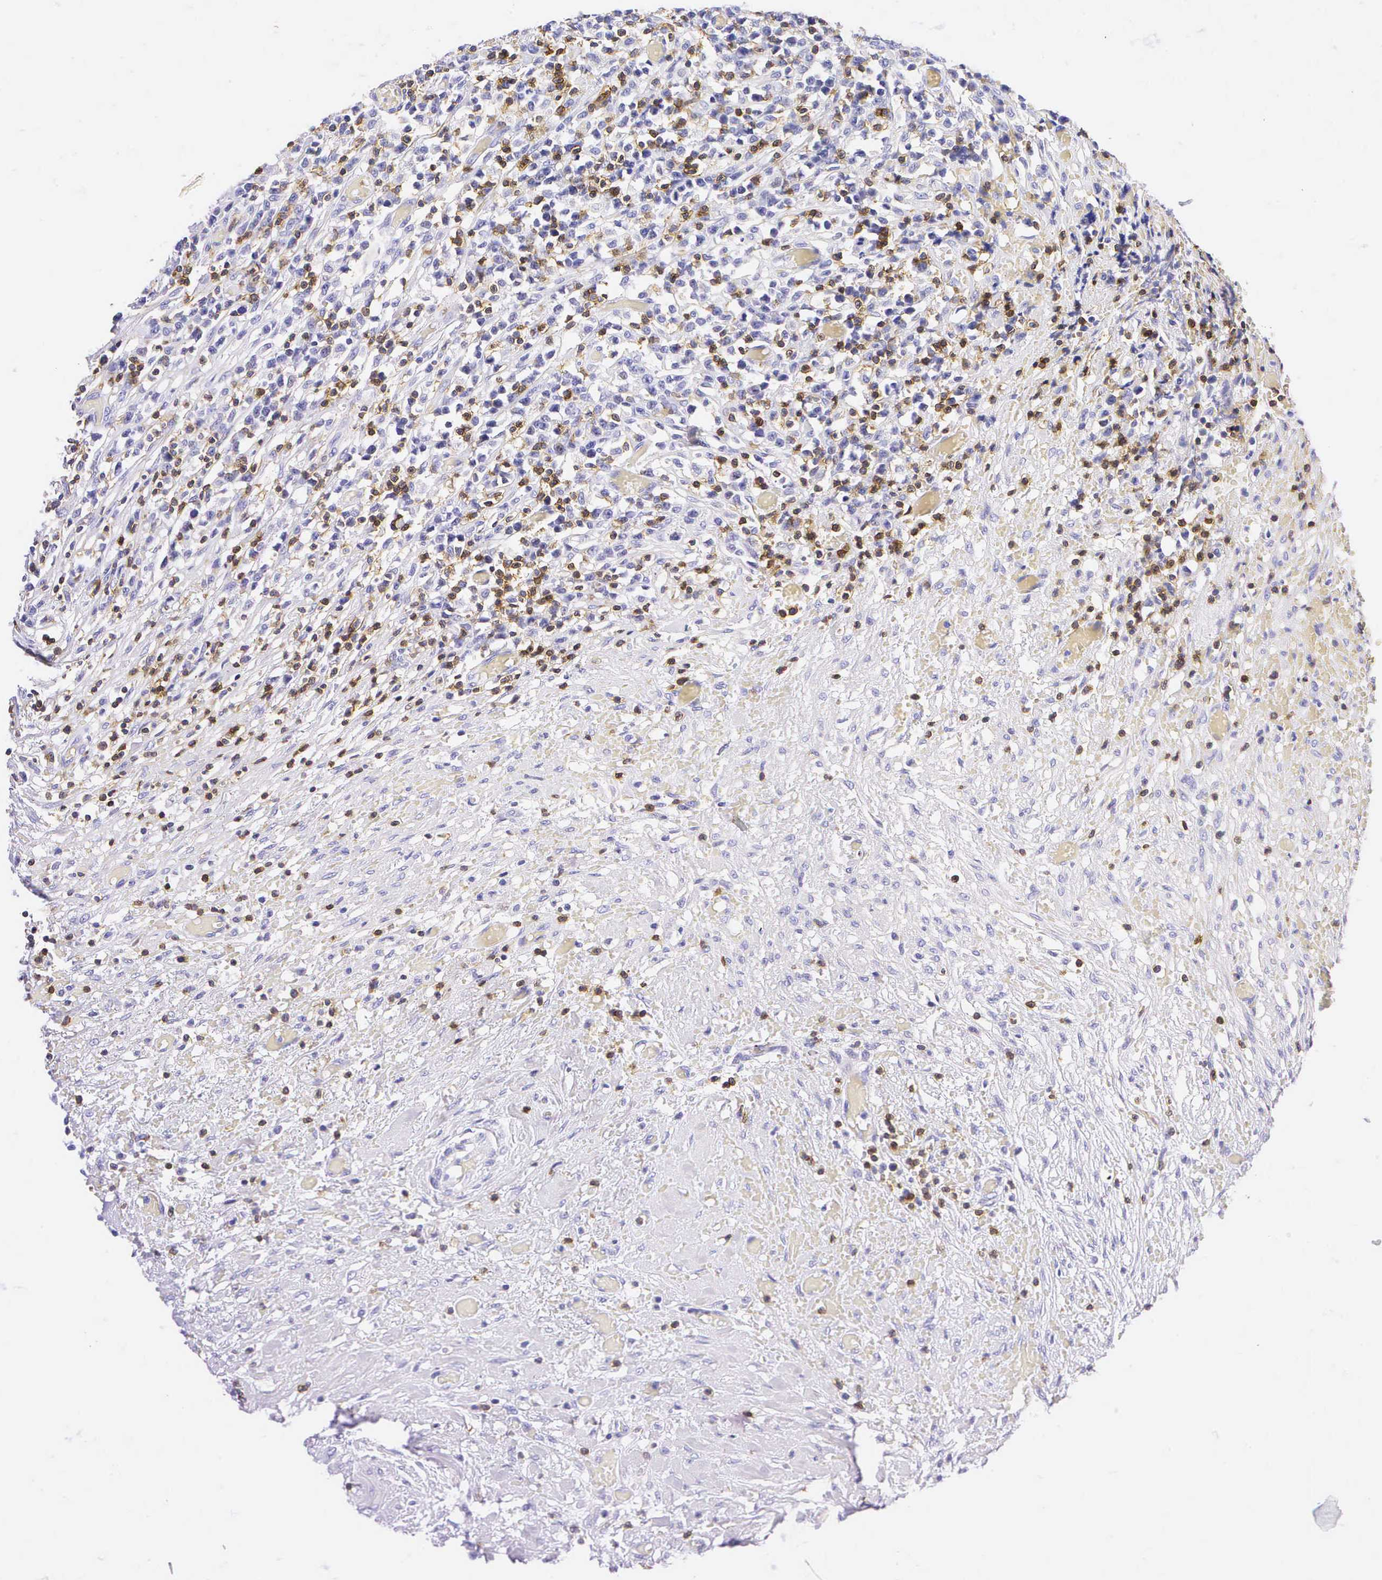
{"staining": {"intensity": "negative", "quantity": "none", "location": "none"}, "tissue": "lymphoma", "cell_type": "Tumor cells", "image_type": "cancer", "snomed": [{"axis": "morphology", "description": "Malignant lymphoma, non-Hodgkin's type, High grade"}, {"axis": "topography", "description": "Colon"}], "caption": "A histopathology image of human lymphoma is negative for staining in tumor cells. (DAB IHC with hematoxylin counter stain).", "gene": "CD3E", "patient": {"sex": "male", "age": 82}}